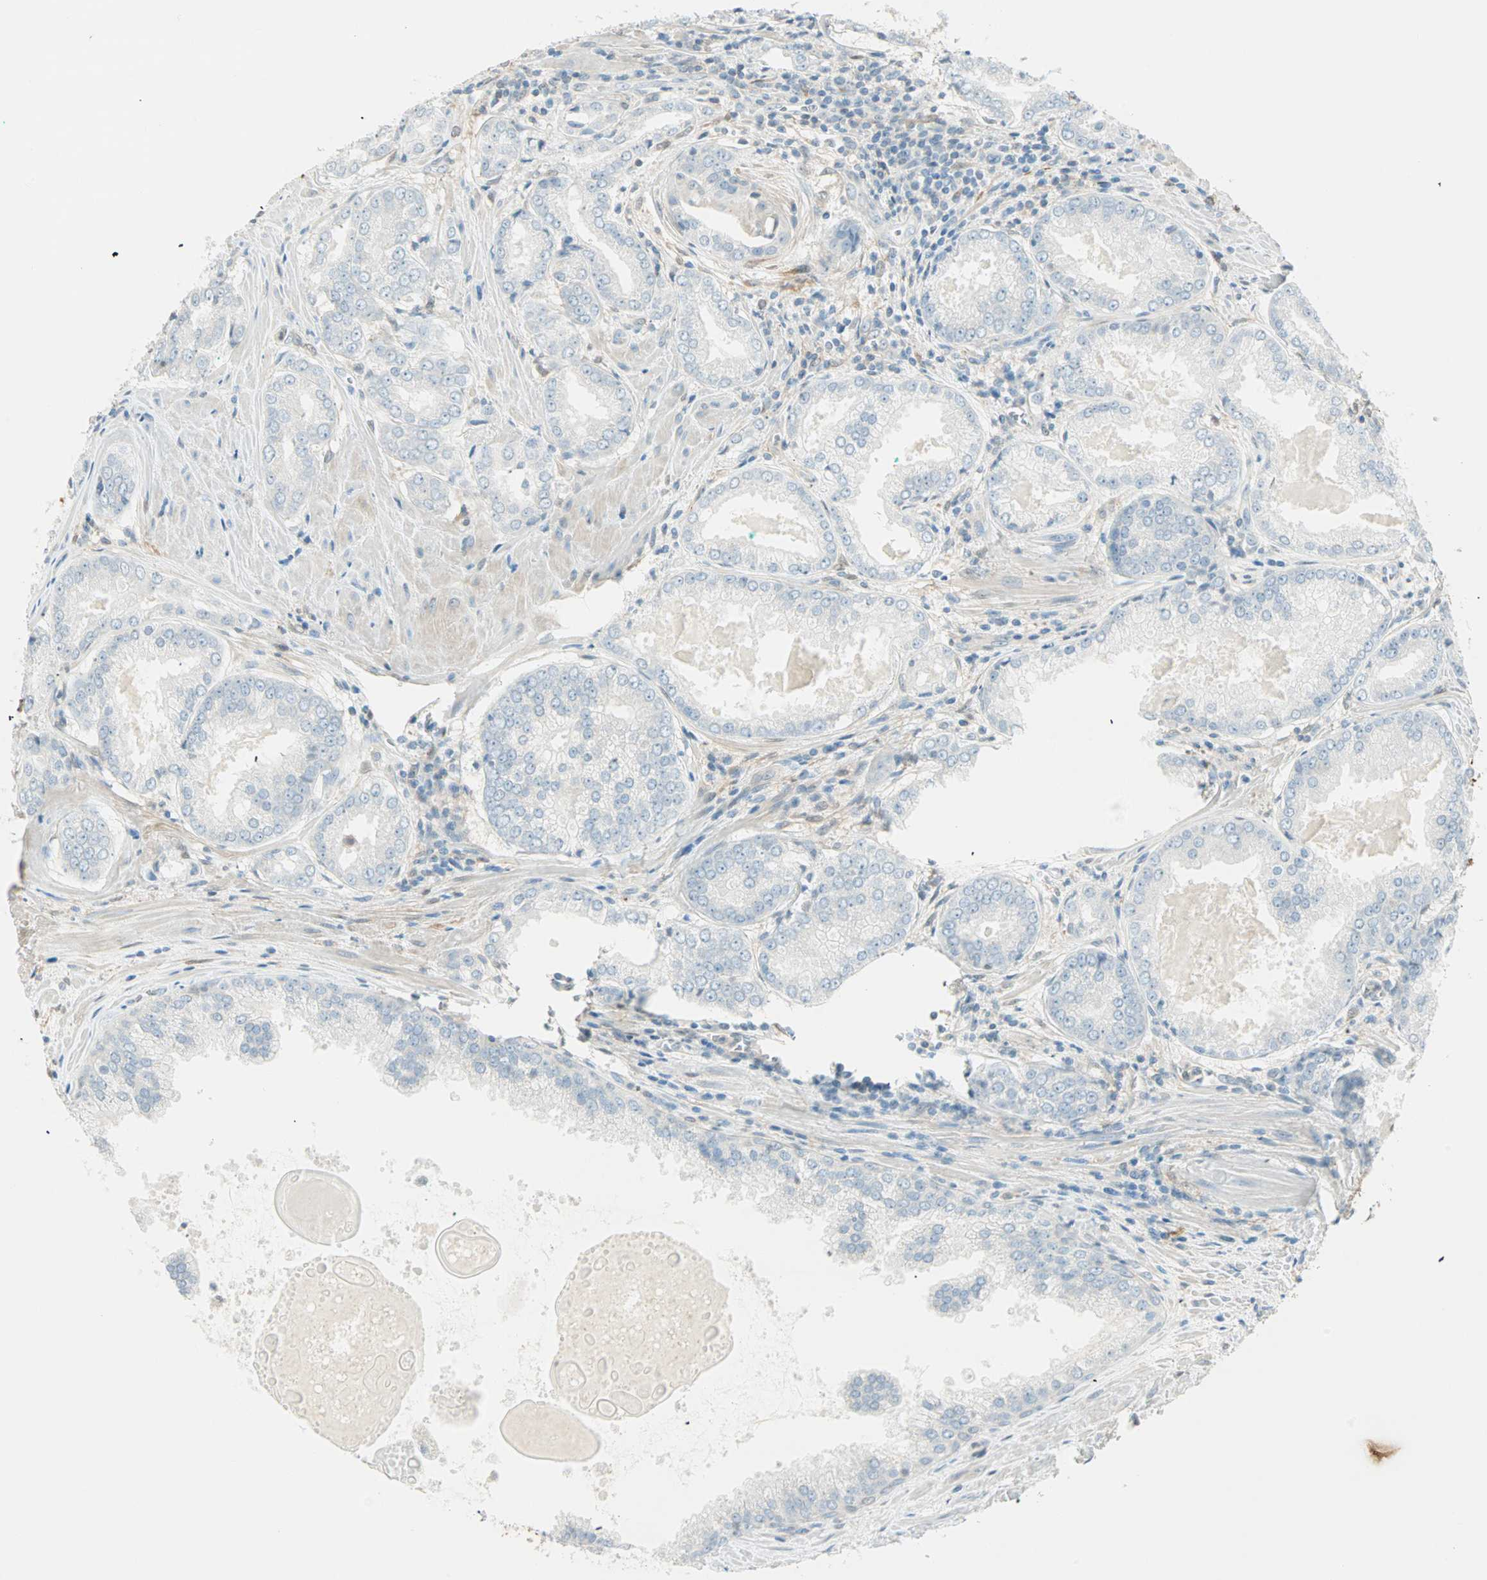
{"staining": {"intensity": "negative", "quantity": "none", "location": "none"}, "tissue": "prostate cancer", "cell_type": "Tumor cells", "image_type": "cancer", "snomed": [{"axis": "morphology", "description": "Adenocarcinoma, Low grade"}, {"axis": "topography", "description": "Prostate"}], "caption": "DAB (3,3'-diaminobenzidine) immunohistochemical staining of adenocarcinoma (low-grade) (prostate) demonstrates no significant positivity in tumor cells.", "gene": "S100A1", "patient": {"sex": "male", "age": 64}}